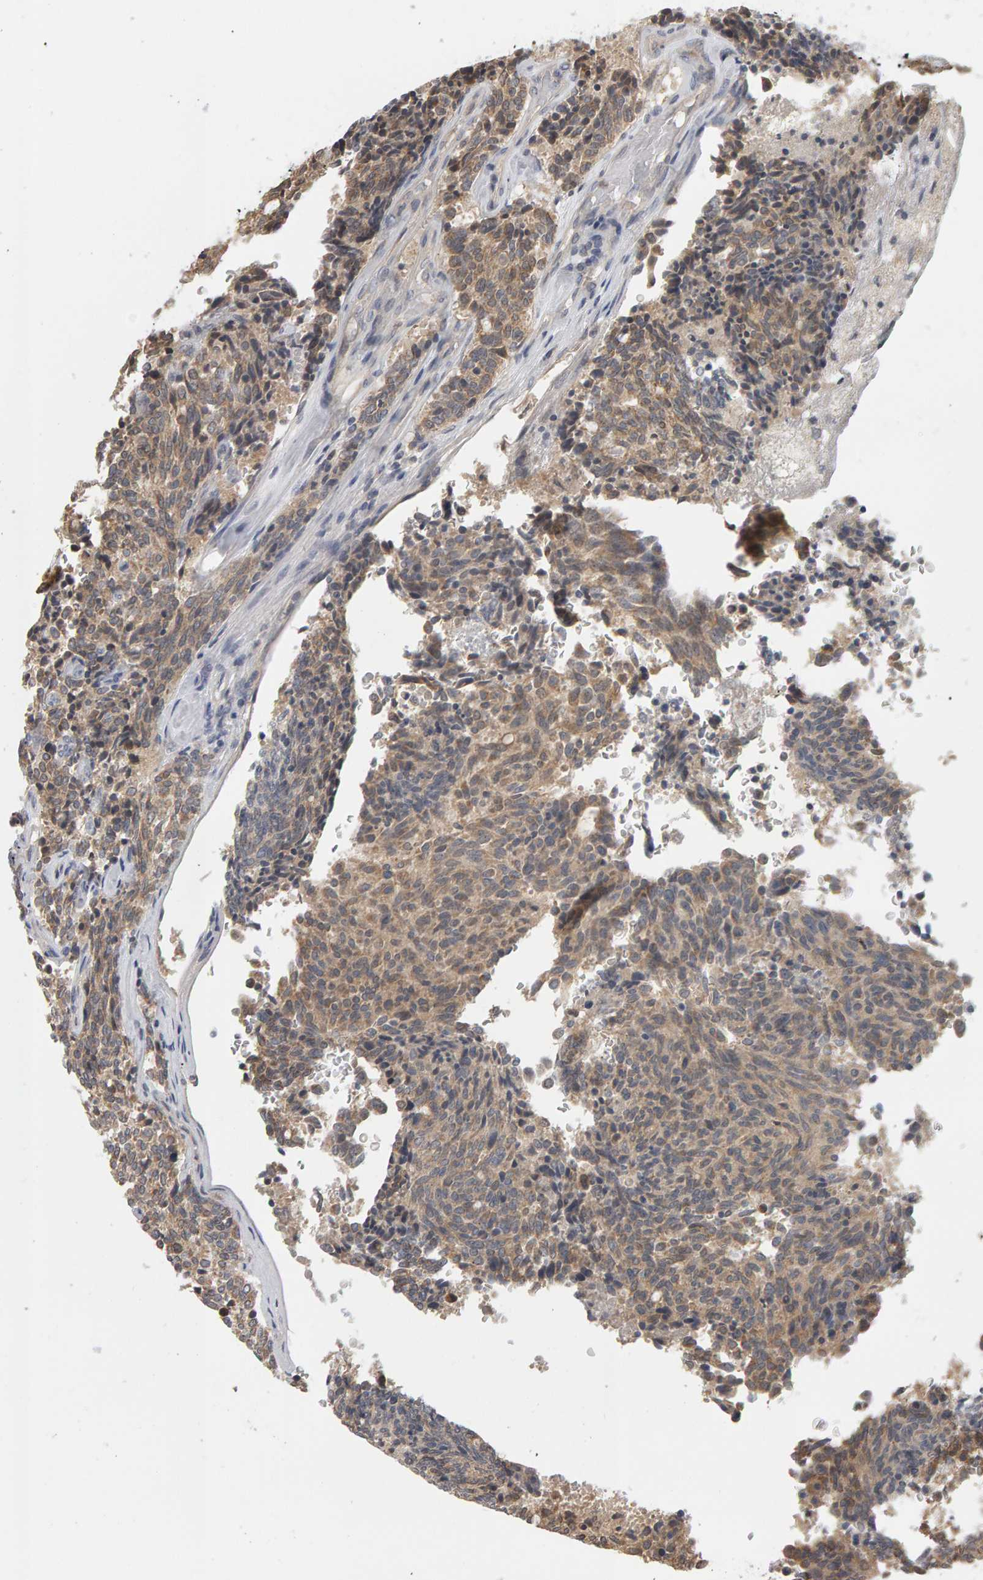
{"staining": {"intensity": "weak", "quantity": ">75%", "location": "cytoplasmic/membranous"}, "tissue": "carcinoid", "cell_type": "Tumor cells", "image_type": "cancer", "snomed": [{"axis": "morphology", "description": "Carcinoid, malignant, NOS"}, {"axis": "topography", "description": "Pancreas"}], "caption": "Carcinoid stained with IHC demonstrates weak cytoplasmic/membranous staining in about >75% of tumor cells.", "gene": "MSRA", "patient": {"sex": "female", "age": 54}}